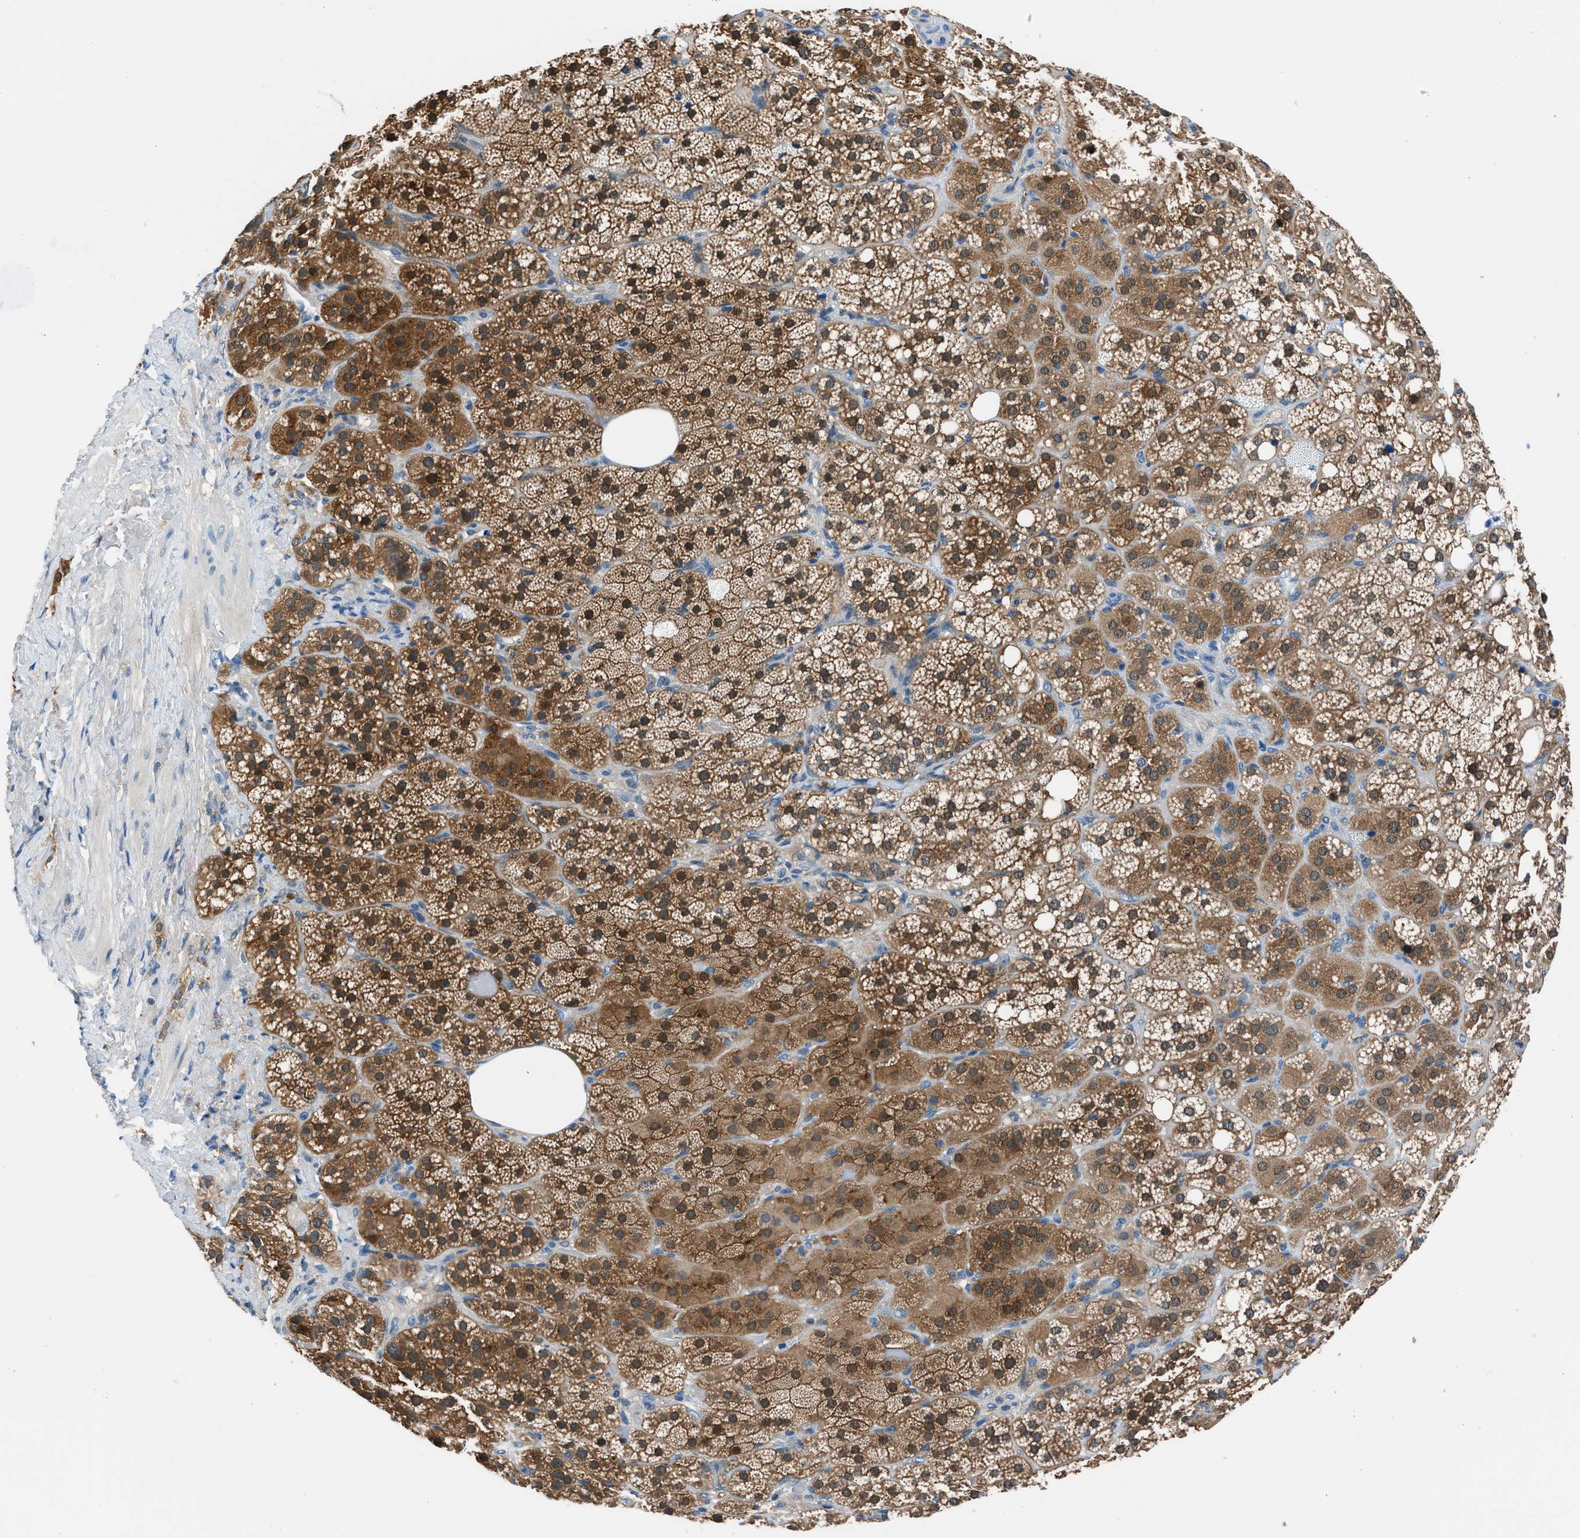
{"staining": {"intensity": "strong", "quantity": ">75%", "location": "cytoplasmic/membranous,nuclear"}, "tissue": "adrenal gland", "cell_type": "Glandular cells", "image_type": "normal", "snomed": [{"axis": "morphology", "description": "Normal tissue, NOS"}, {"axis": "topography", "description": "Adrenal gland"}], "caption": "Strong cytoplasmic/membranous,nuclear expression for a protein is identified in about >75% of glandular cells of unremarkable adrenal gland using immunohistochemistry.", "gene": "ACP1", "patient": {"sex": "female", "age": 59}}